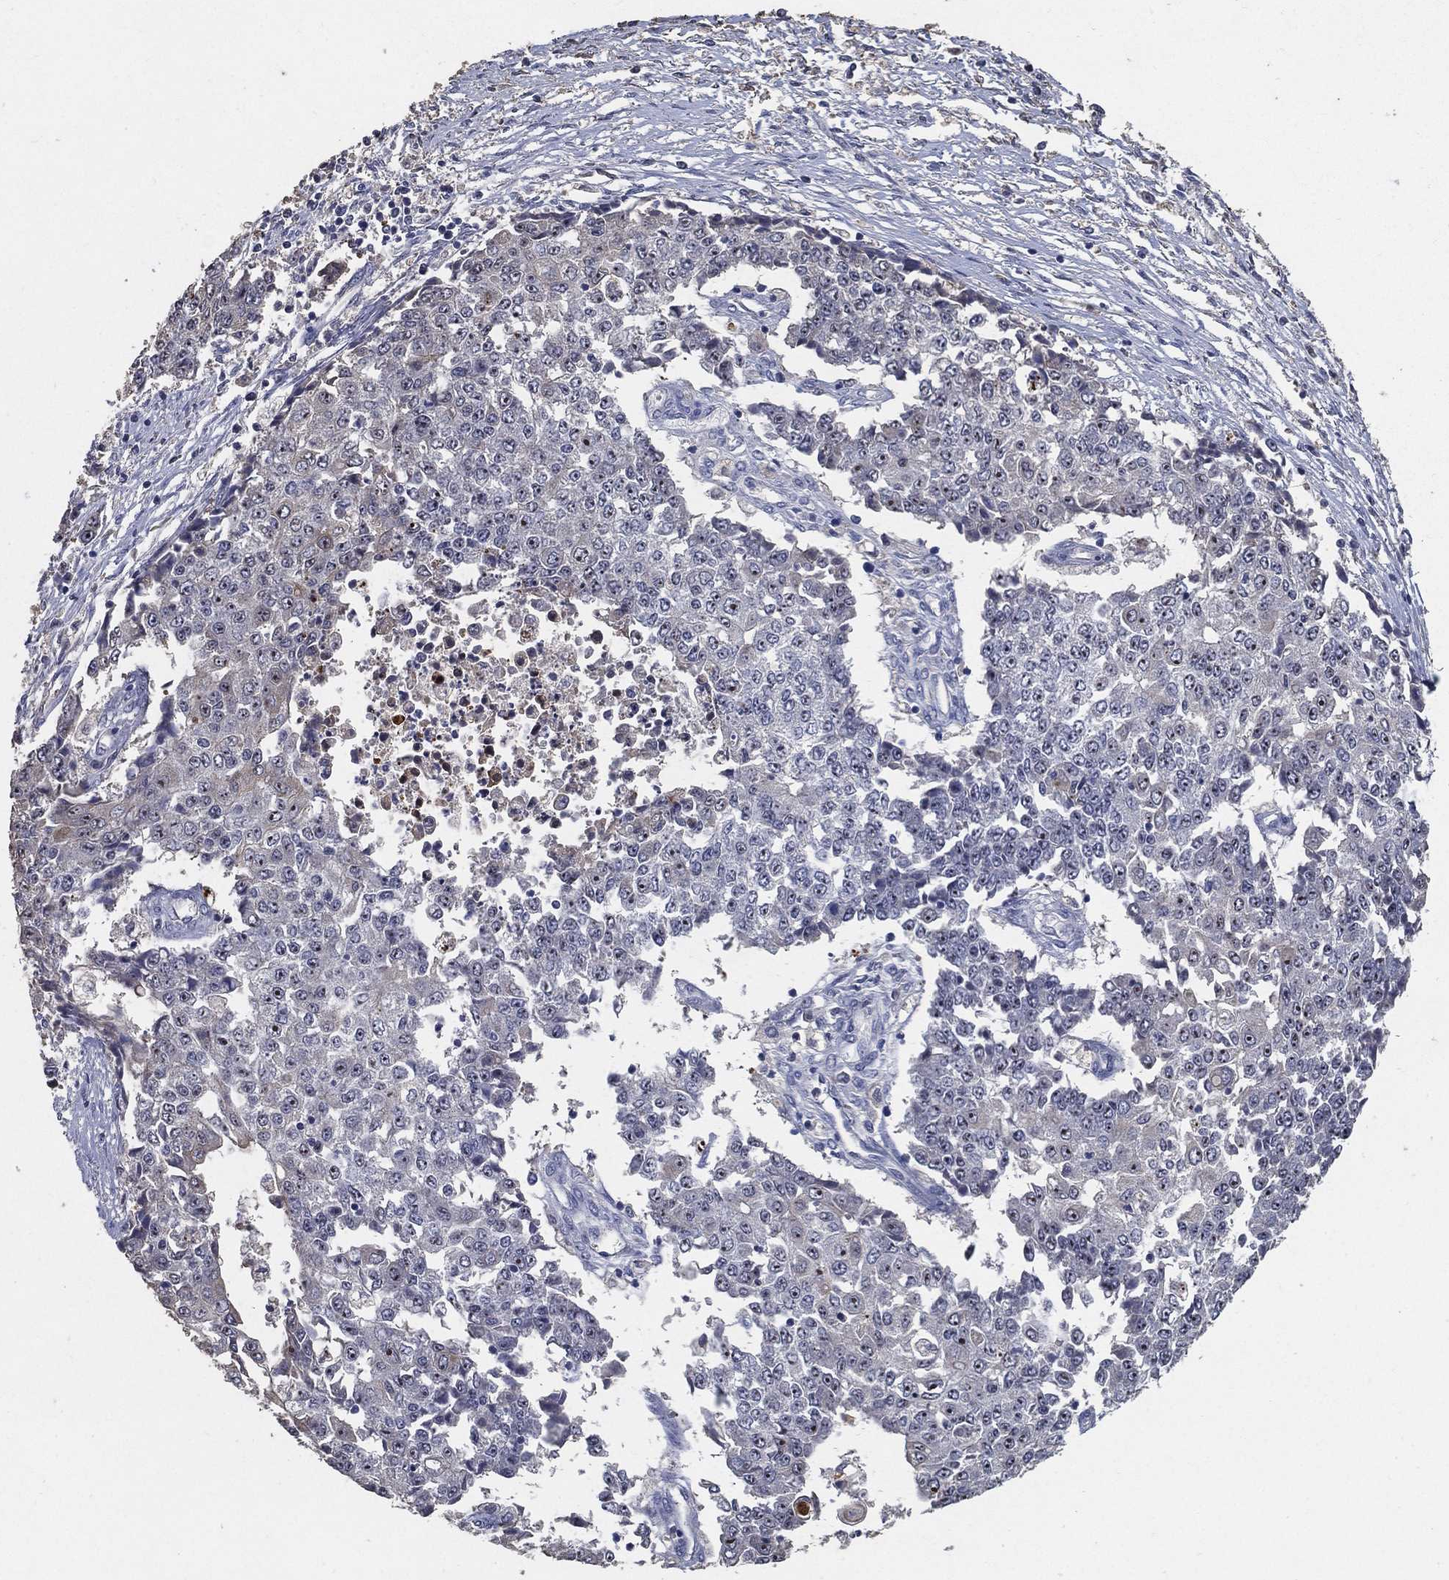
{"staining": {"intensity": "moderate", "quantity": "<25%", "location": "nuclear"}, "tissue": "ovarian cancer", "cell_type": "Tumor cells", "image_type": "cancer", "snomed": [{"axis": "morphology", "description": "Carcinoma, endometroid"}, {"axis": "topography", "description": "Ovary"}], "caption": "Protein expression analysis of endometroid carcinoma (ovarian) demonstrates moderate nuclear staining in approximately <25% of tumor cells.", "gene": "EFNA1", "patient": {"sex": "female", "age": 42}}